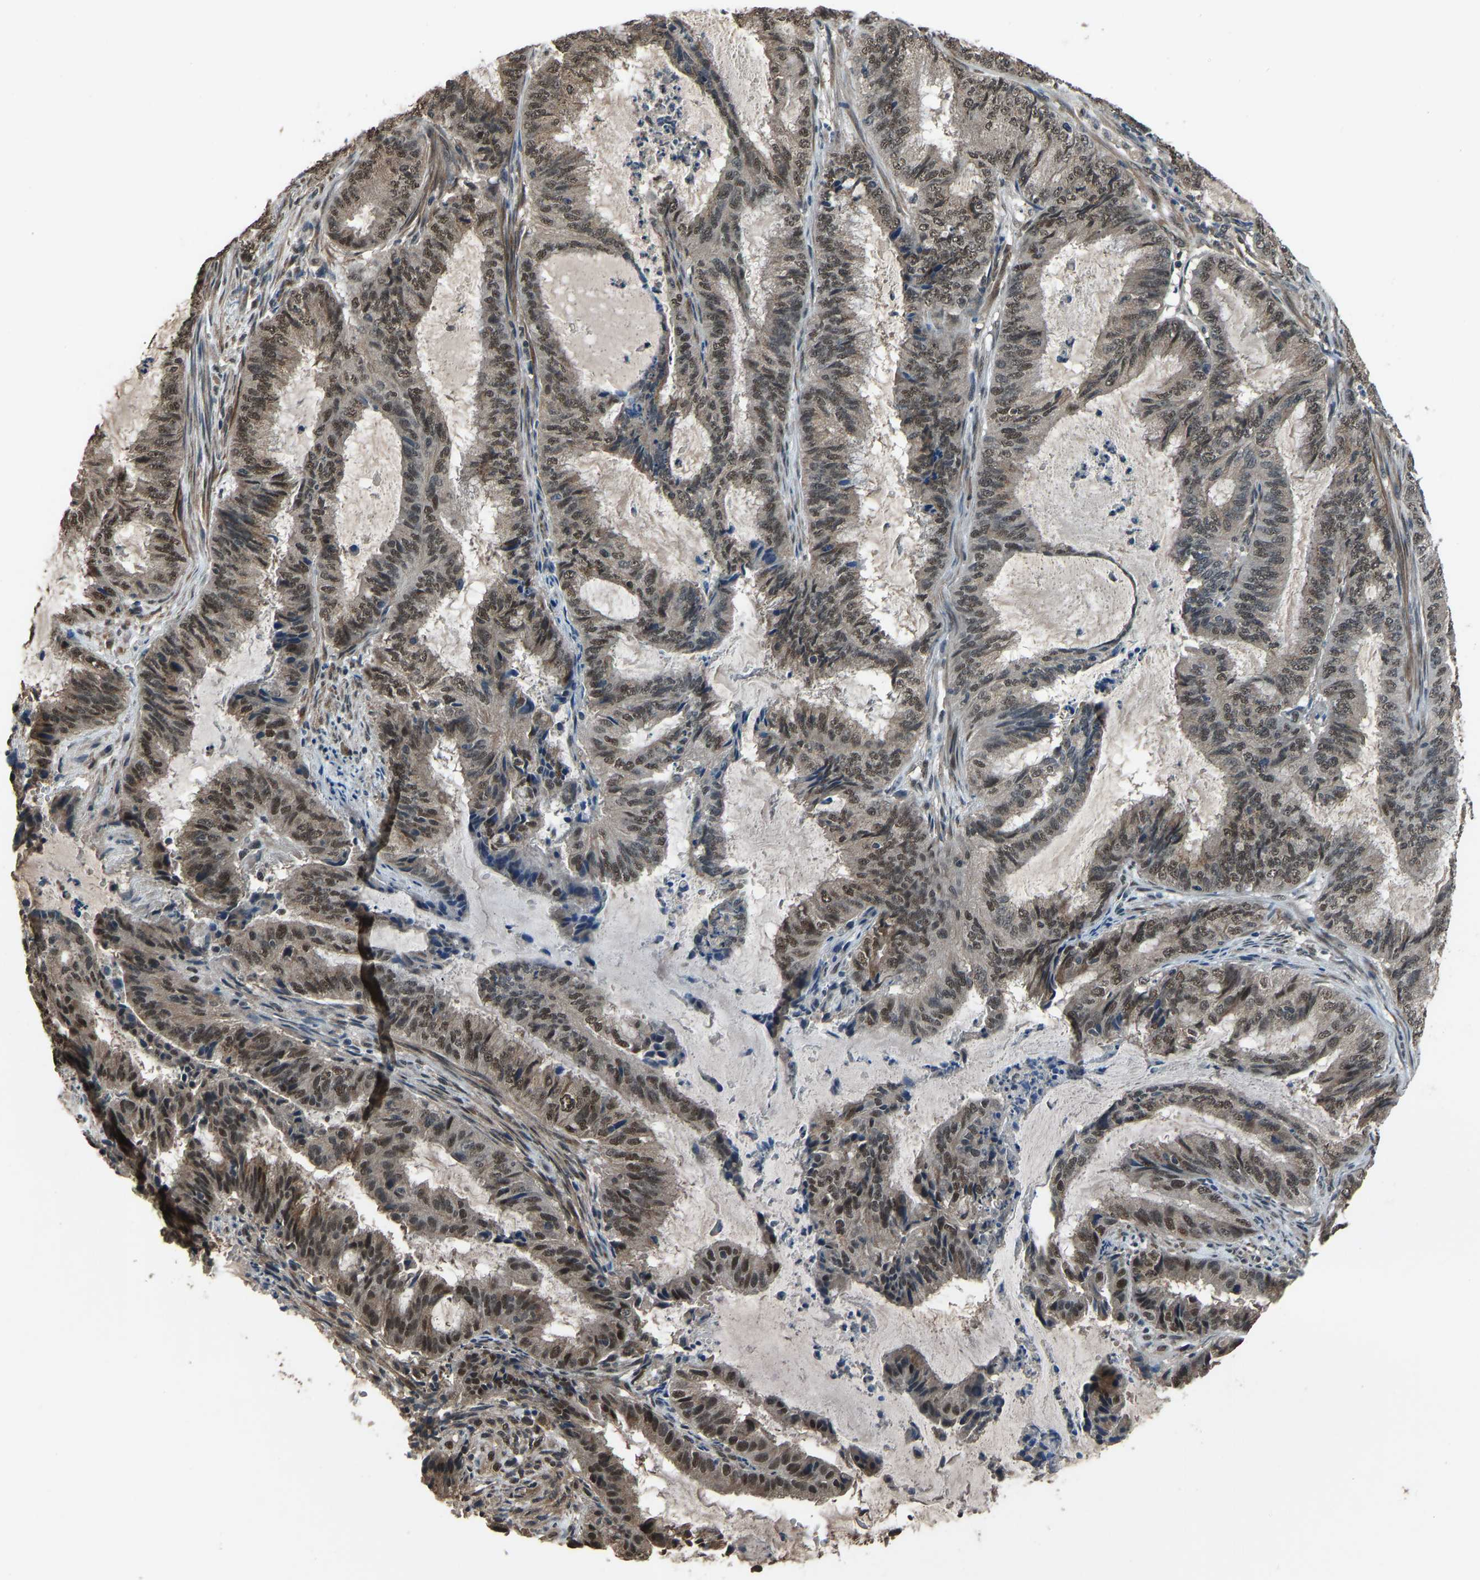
{"staining": {"intensity": "moderate", "quantity": ">75%", "location": "nuclear"}, "tissue": "endometrial cancer", "cell_type": "Tumor cells", "image_type": "cancer", "snomed": [{"axis": "morphology", "description": "Adenocarcinoma, NOS"}, {"axis": "topography", "description": "Endometrium"}], "caption": "High-power microscopy captured an immunohistochemistry (IHC) histopathology image of endometrial cancer (adenocarcinoma), revealing moderate nuclear expression in about >75% of tumor cells.", "gene": "TOX4", "patient": {"sex": "female", "age": 51}}